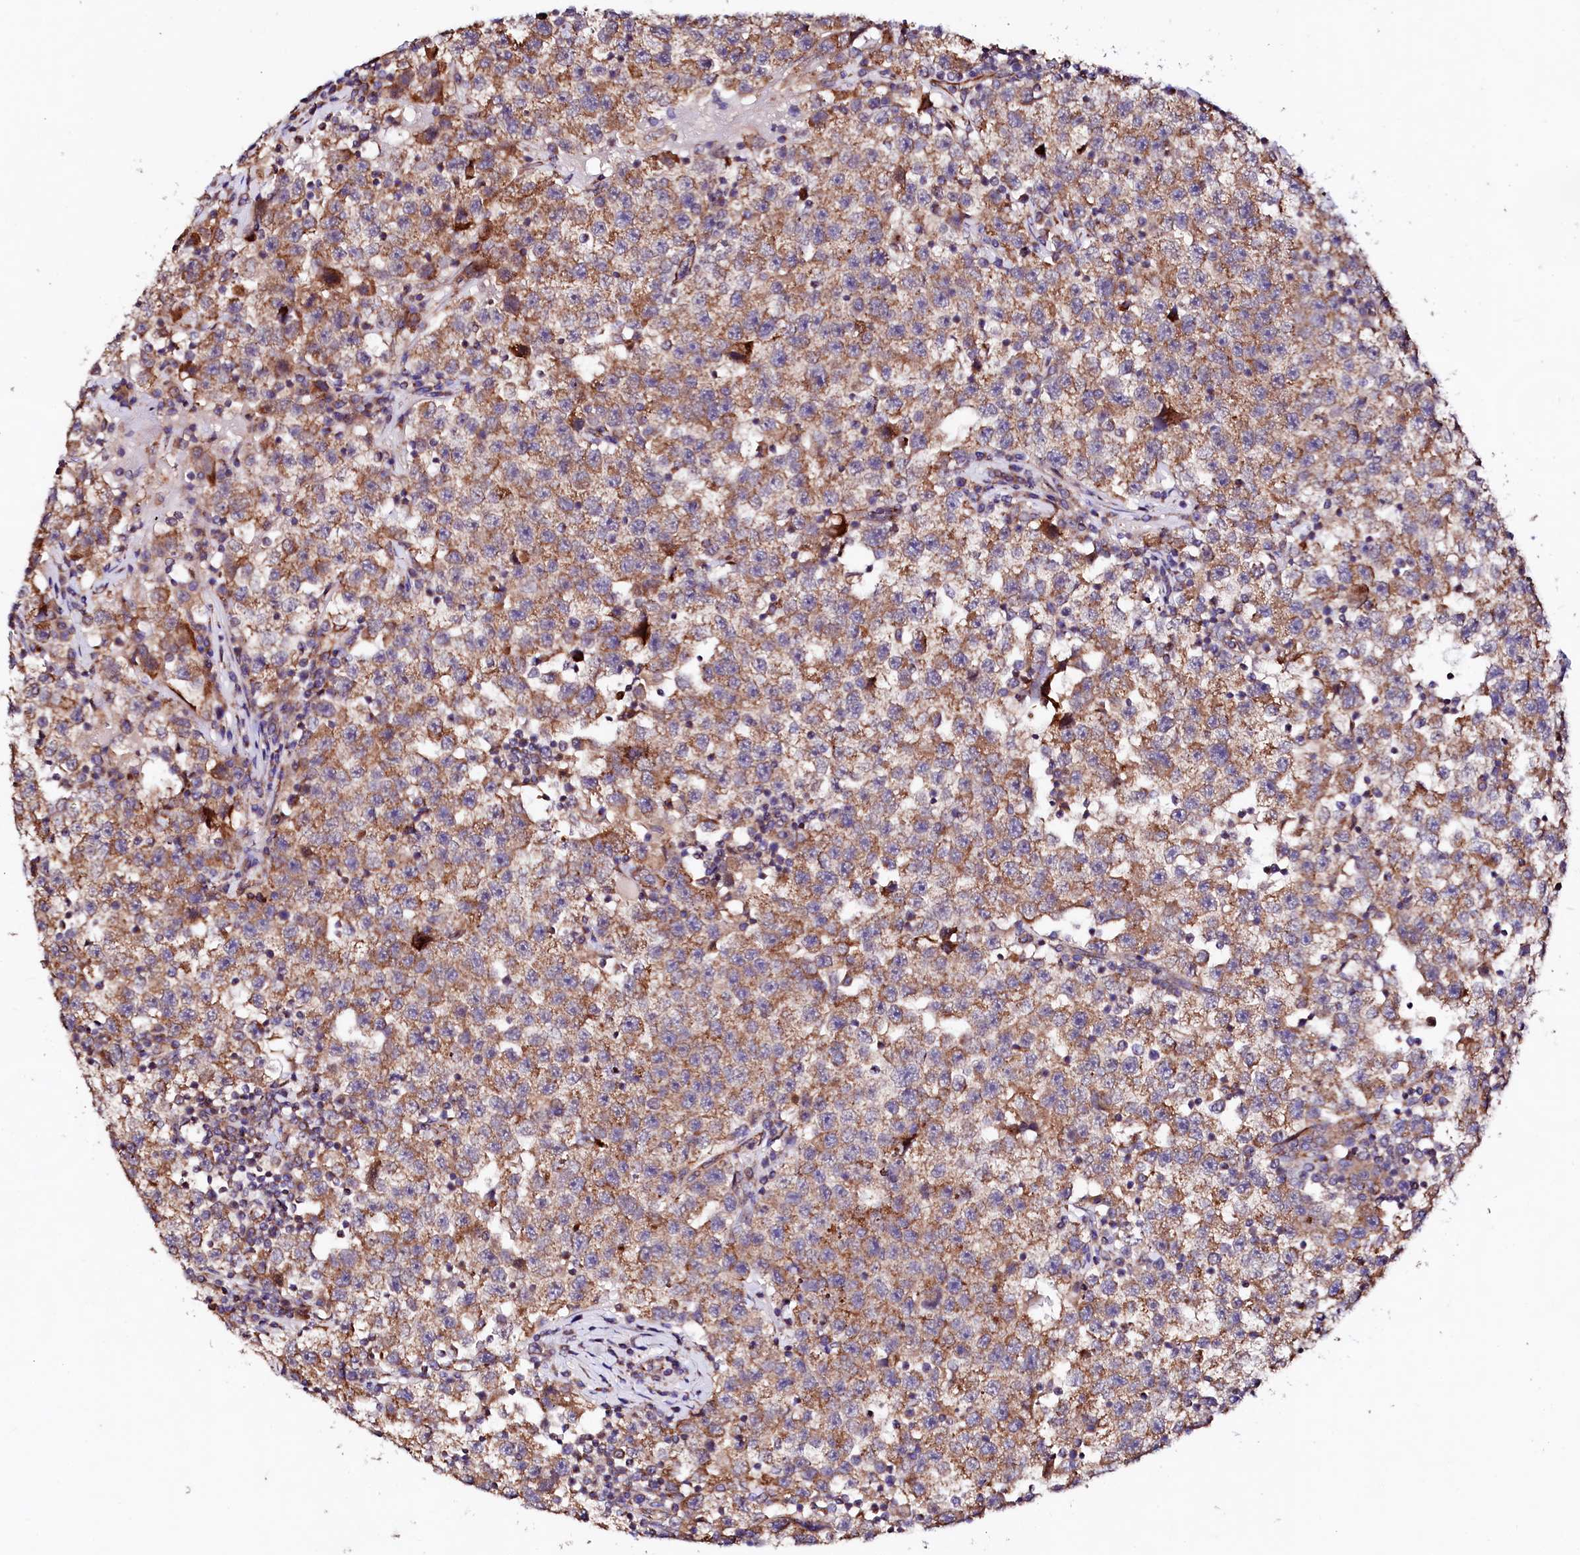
{"staining": {"intensity": "moderate", "quantity": ">75%", "location": "cytoplasmic/membranous"}, "tissue": "testis cancer", "cell_type": "Tumor cells", "image_type": "cancer", "snomed": [{"axis": "morphology", "description": "Seminoma, NOS"}, {"axis": "topography", "description": "Testis"}], "caption": "Immunohistochemical staining of human testis seminoma exhibits medium levels of moderate cytoplasmic/membranous positivity in approximately >75% of tumor cells.", "gene": "UBE3C", "patient": {"sex": "male", "age": 22}}